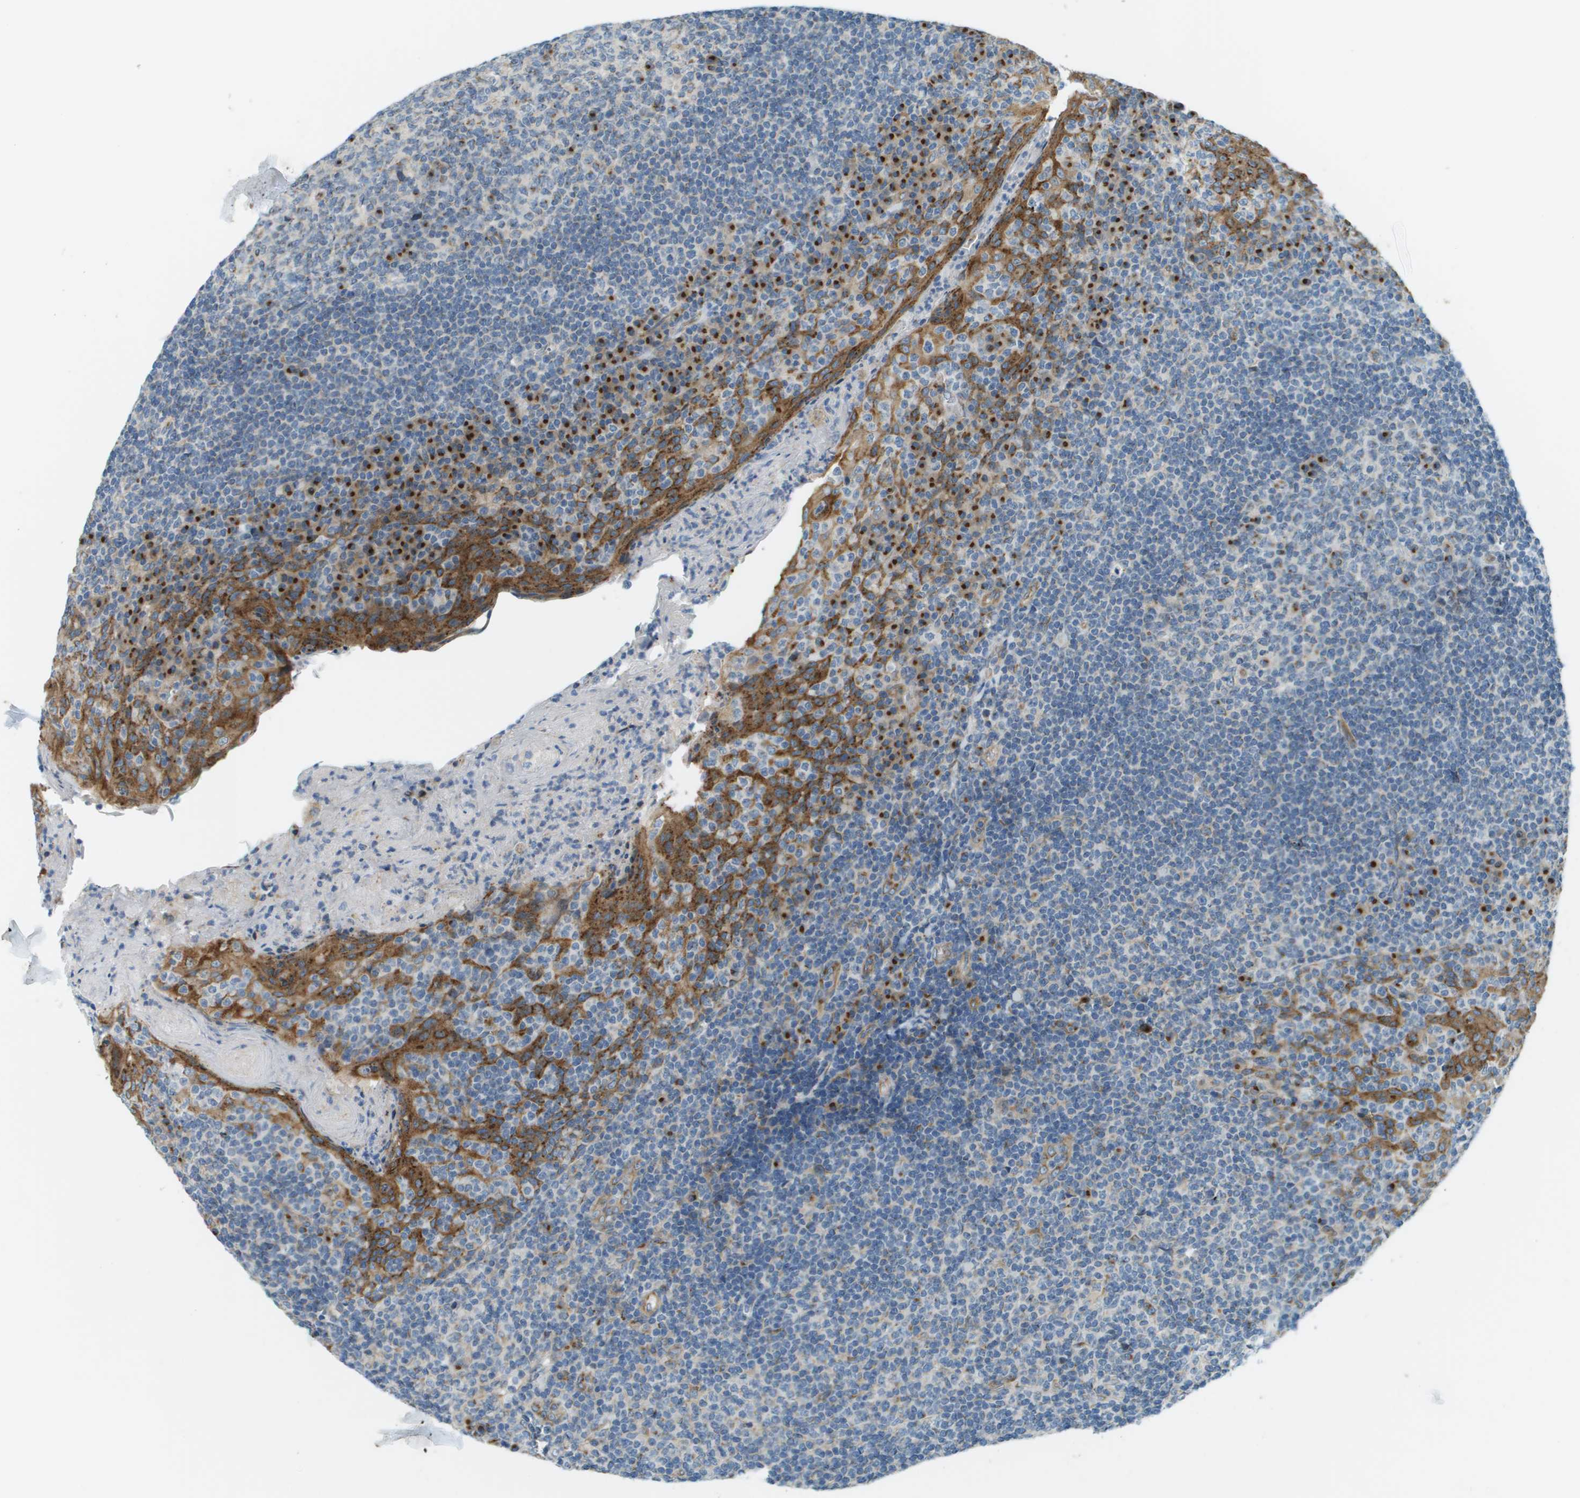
{"staining": {"intensity": "strong", "quantity": "<25%", "location": "cytoplasmic/membranous"}, "tissue": "tonsil", "cell_type": "Germinal center cells", "image_type": "normal", "snomed": [{"axis": "morphology", "description": "Normal tissue, NOS"}, {"axis": "topography", "description": "Tonsil"}], "caption": "A histopathology image of human tonsil stained for a protein exhibits strong cytoplasmic/membranous brown staining in germinal center cells. (brown staining indicates protein expression, while blue staining denotes nuclei).", "gene": "ACBD3", "patient": {"sex": "male", "age": 17}}